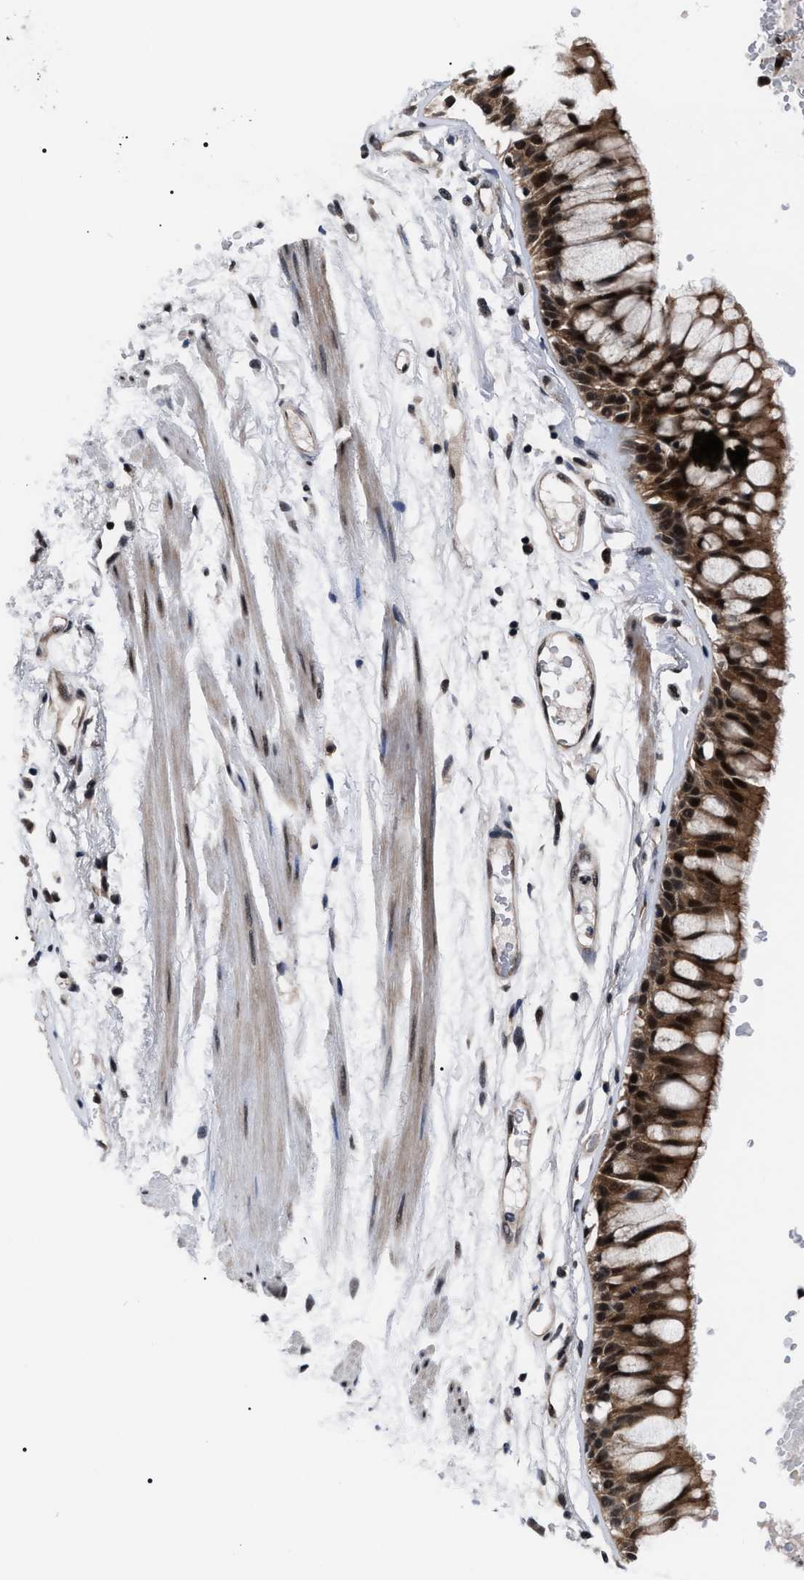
{"staining": {"intensity": "strong", "quantity": ">75%", "location": "cytoplasmic/membranous,nuclear"}, "tissue": "bronchus", "cell_type": "Respiratory epithelial cells", "image_type": "normal", "snomed": [{"axis": "morphology", "description": "Normal tissue, NOS"}, {"axis": "topography", "description": "Bronchus"}], "caption": "High-magnification brightfield microscopy of unremarkable bronchus stained with DAB (brown) and counterstained with hematoxylin (blue). respiratory epithelial cells exhibit strong cytoplasmic/membranous,nuclear expression is seen in about>75% of cells.", "gene": "CSNK2A1", "patient": {"sex": "male", "age": 66}}